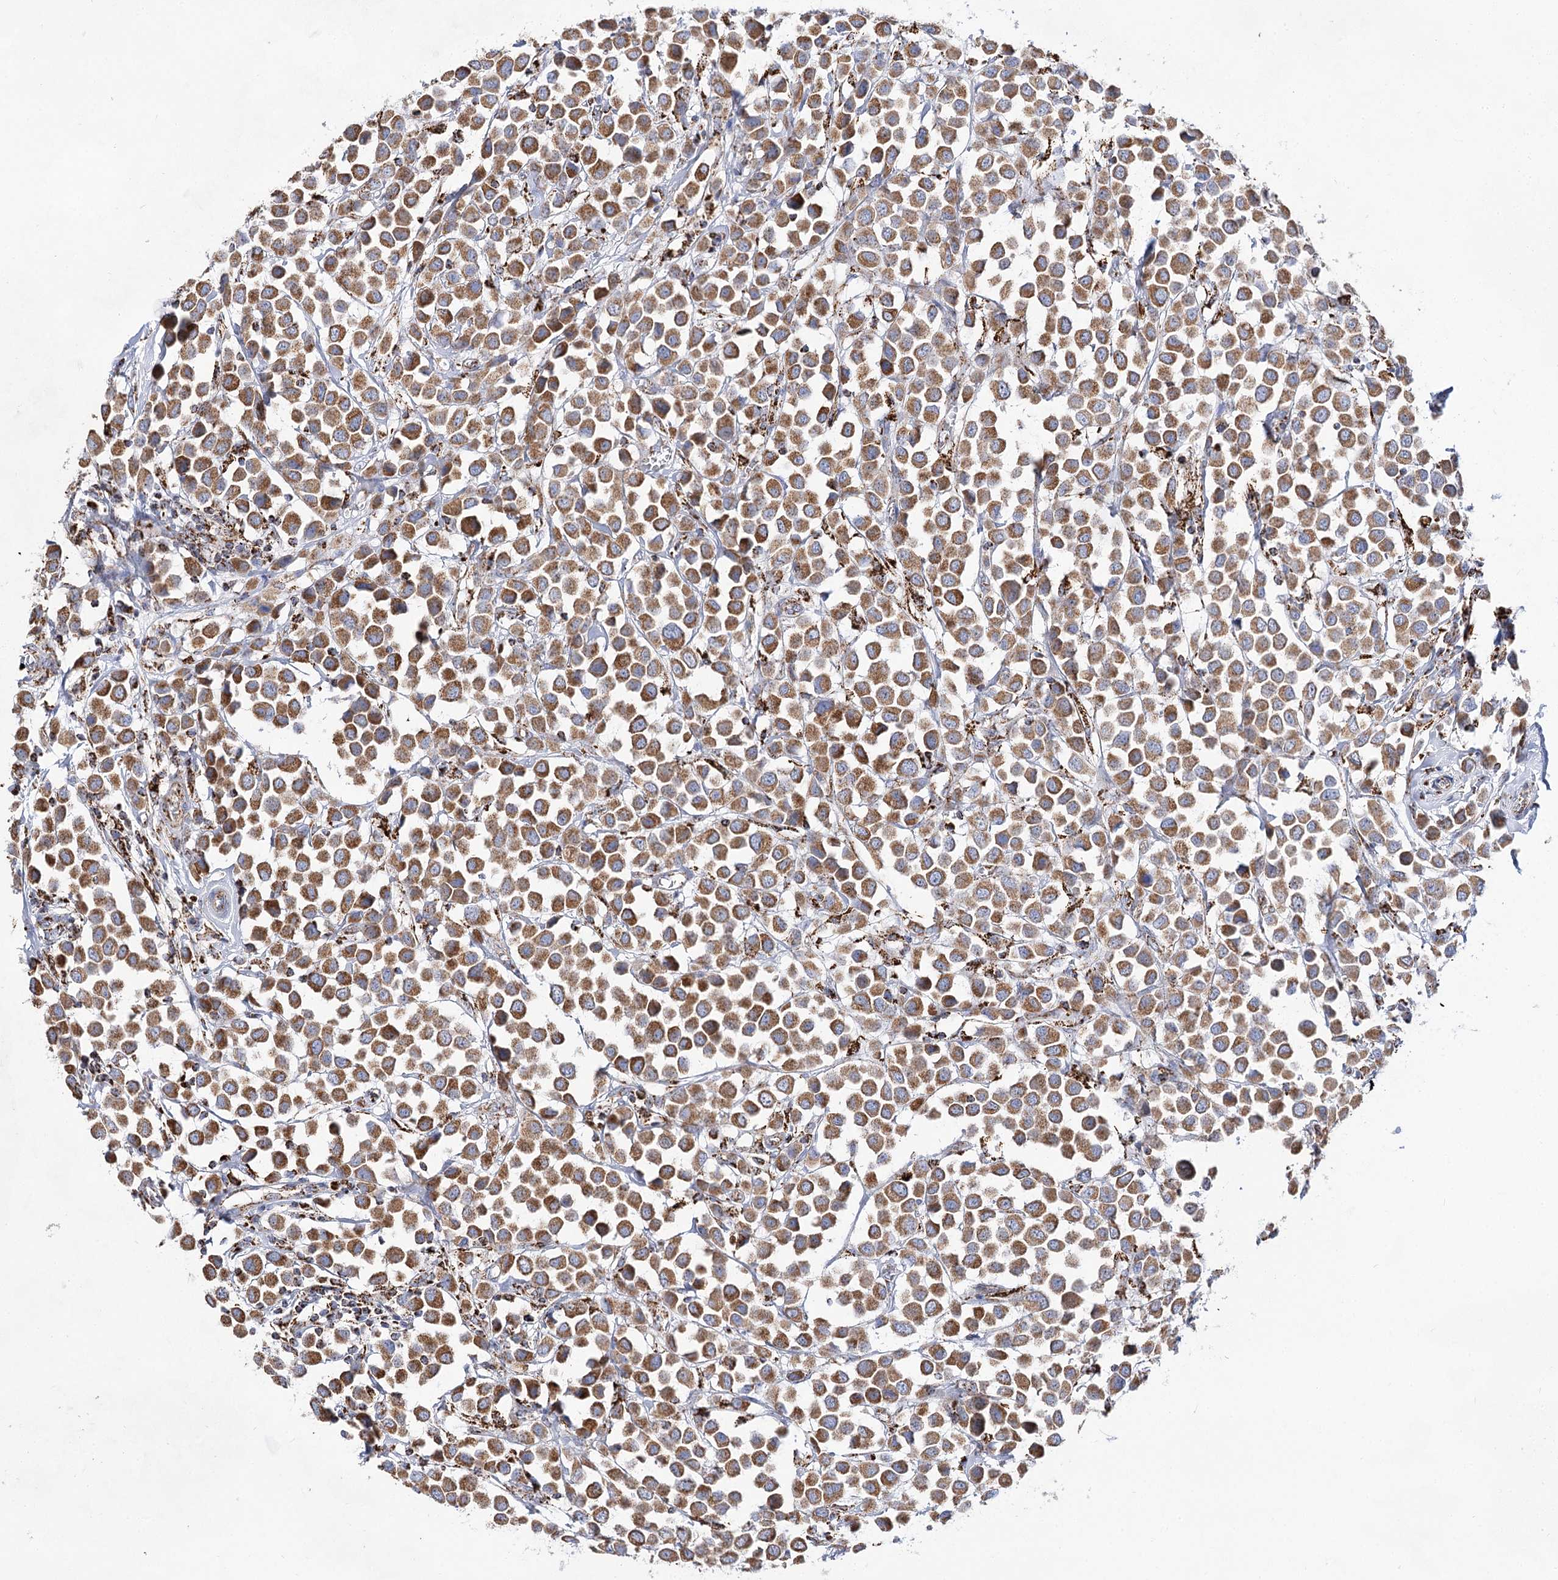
{"staining": {"intensity": "moderate", "quantity": ">75%", "location": "cytoplasmic/membranous"}, "tissue": "breast cancer", "cell_type": "Tumor cells", "image_type": "cancer", "snomed": [{"axis": "morphology", "description": "Duct carcinoma"}, {"axis": "topography", "description": "Breast"}], "caption": "About >75% of tumor cells in human breast intraductal carcinoma demonstrate moderate cytoplasmic/membranous protein positivity as visualized by brown immunohistochemical staining.", "gene": "NADK2", "patient": {"sex": "female", "age": 61}}